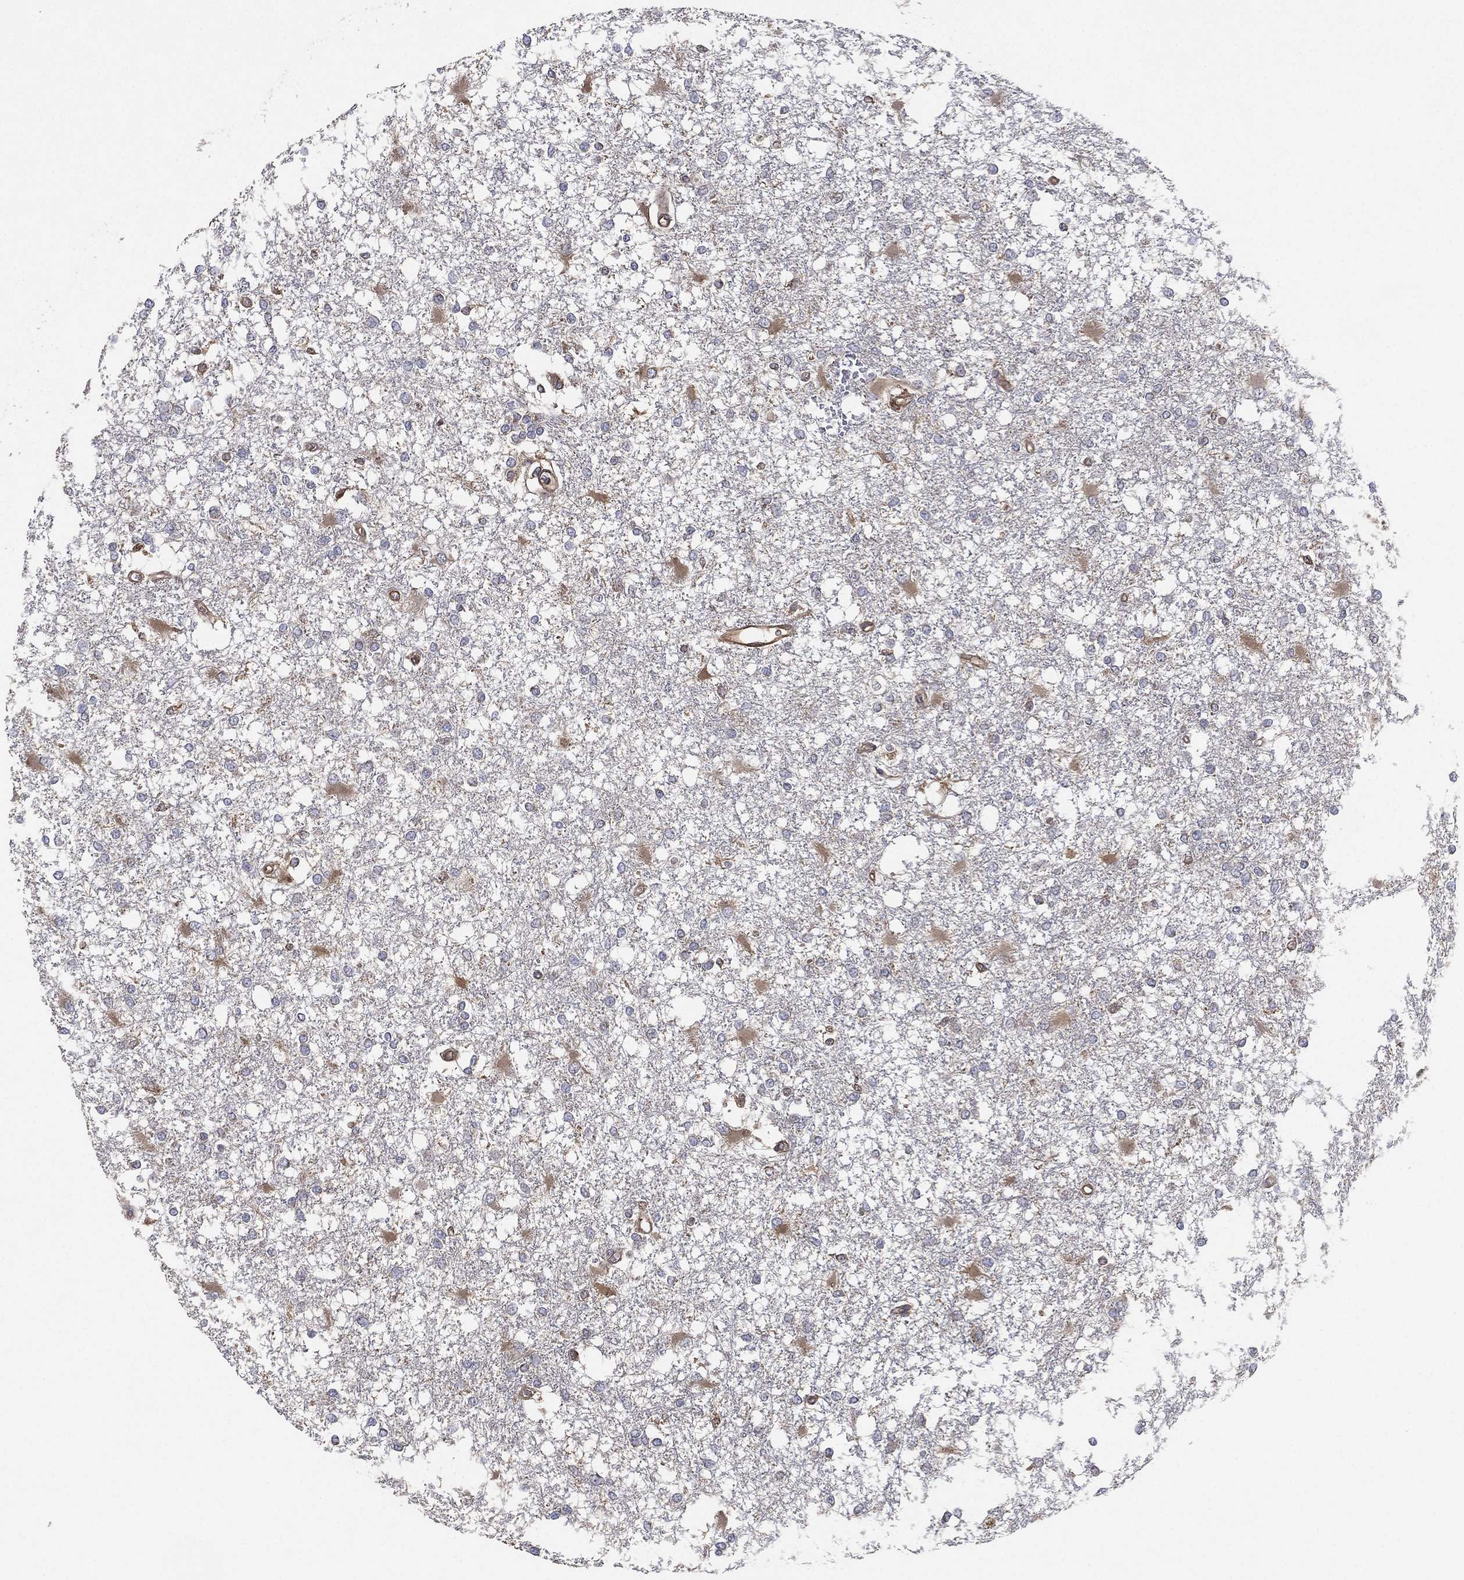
{"staining": {"intensity": "negative", "quantity": "none", "location": "none"}, "tissue": "glioma", "cell_type": "Tumor cells", "image_type": "cancer", "snomed": [{"axis": "morphology", "description": "Glioma, malignant, High grade"}, {"axis": "topography", "description": "Cerebral cortex"}], "caption": "This is a photomicrograph of IHC staining of glioma, which shows no positivity in tumor cells. (Immunohistochemistry (ihc), brightfield microscopy, high magnification).", "gene": "PSMG4", "patient": {"sex": "male", "age": 79}}